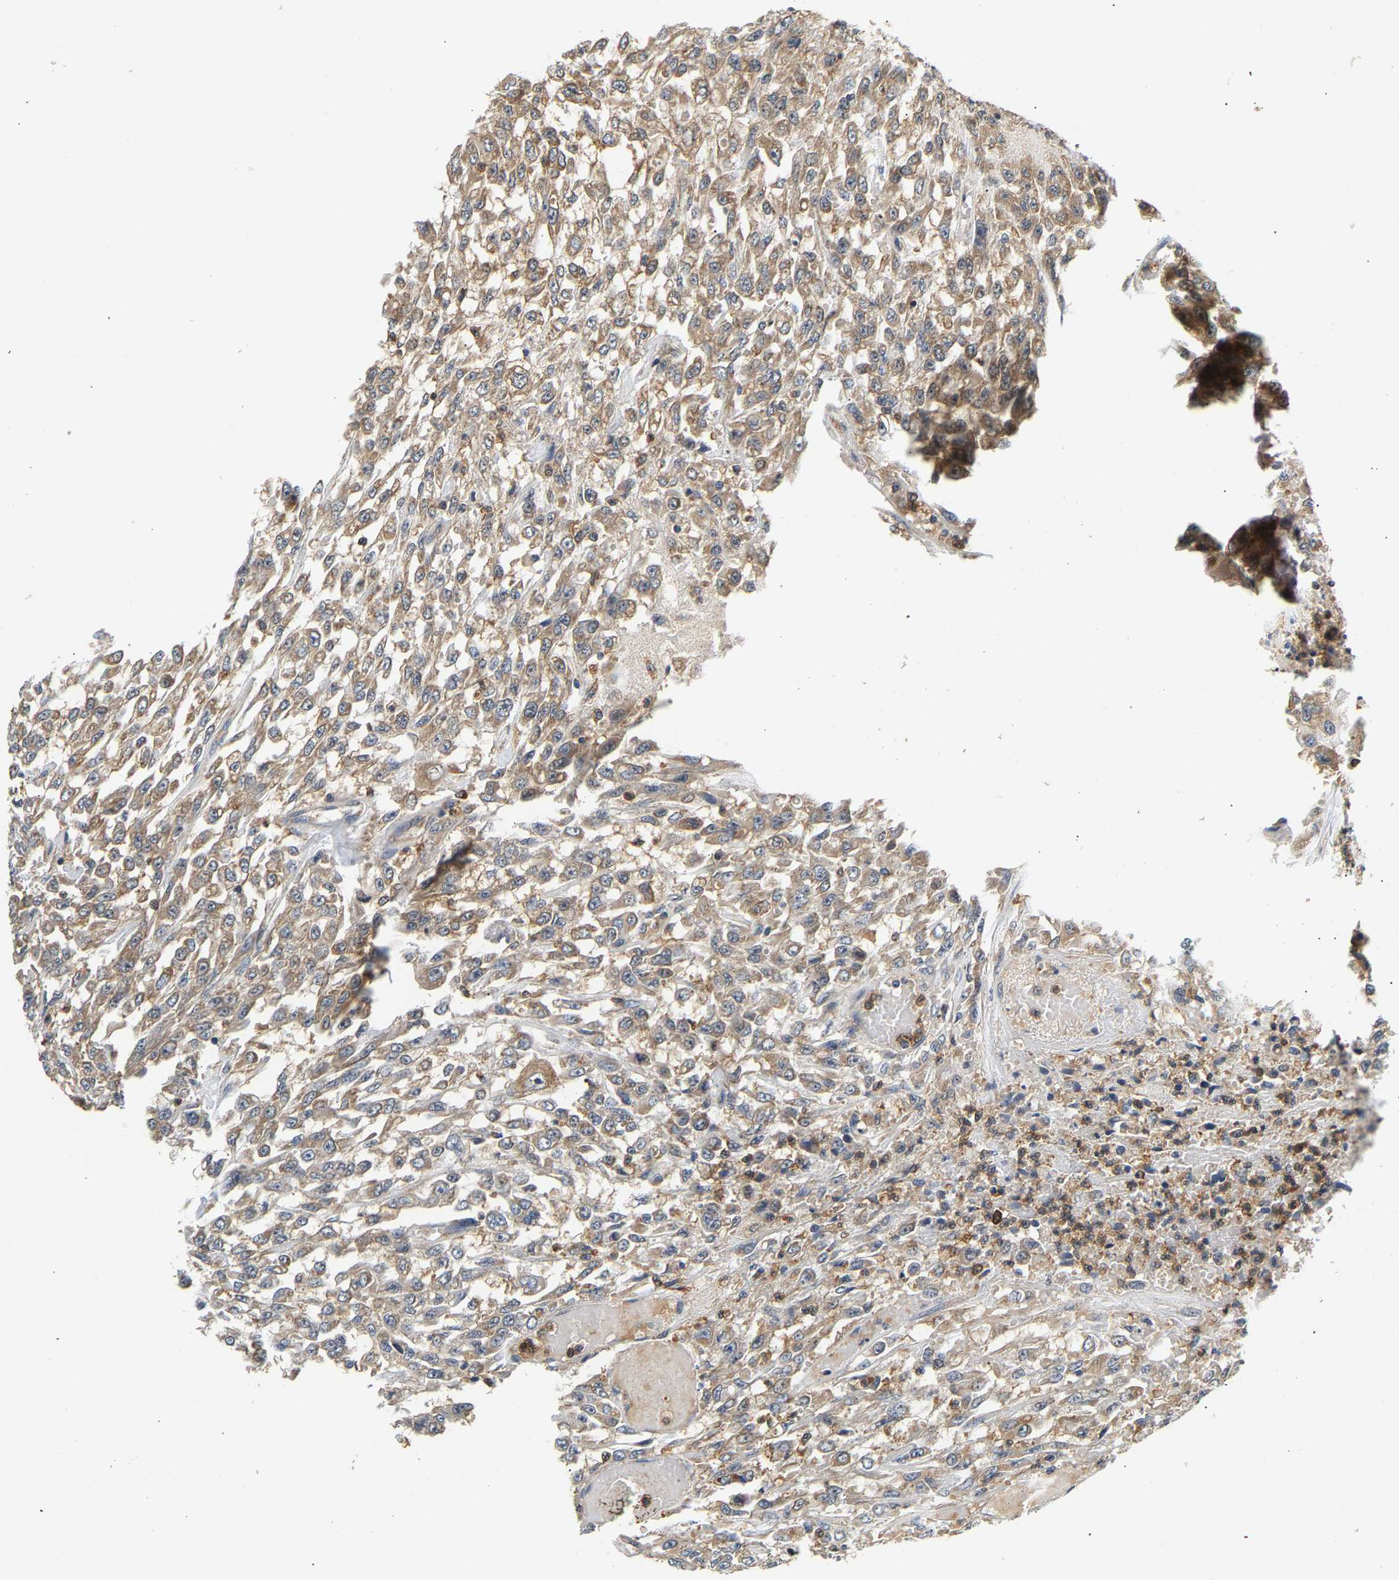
{"staining": {"intensity": "moderate", "quantity": ">75%", "location": "cytoplasmic/membranous"}, "tissue": "urothelial cancer", "cell_type": "Tumor cells", "image_type": "cancer", "snomed": [{"axis": "morphology", "description": "Urothelial carcinoma, High grade"}, {"axis": "topography", "description": "Urinary bladder"}], "caption": "Immunohistochemical staining of human high-grade urothelial carcinoma shows medium levels of moderate cytoplasmic/membranous expression in about >75% of tumor cells. The staining was performed using DAB (3,3'-diaminobenzidine) to visualize the protein expression in brown, while the nuclei were stained in blue with hematoxylin (Magnification: 20x).", "gene": "PPID", "patient": {"sex": "male", "age": 46}}